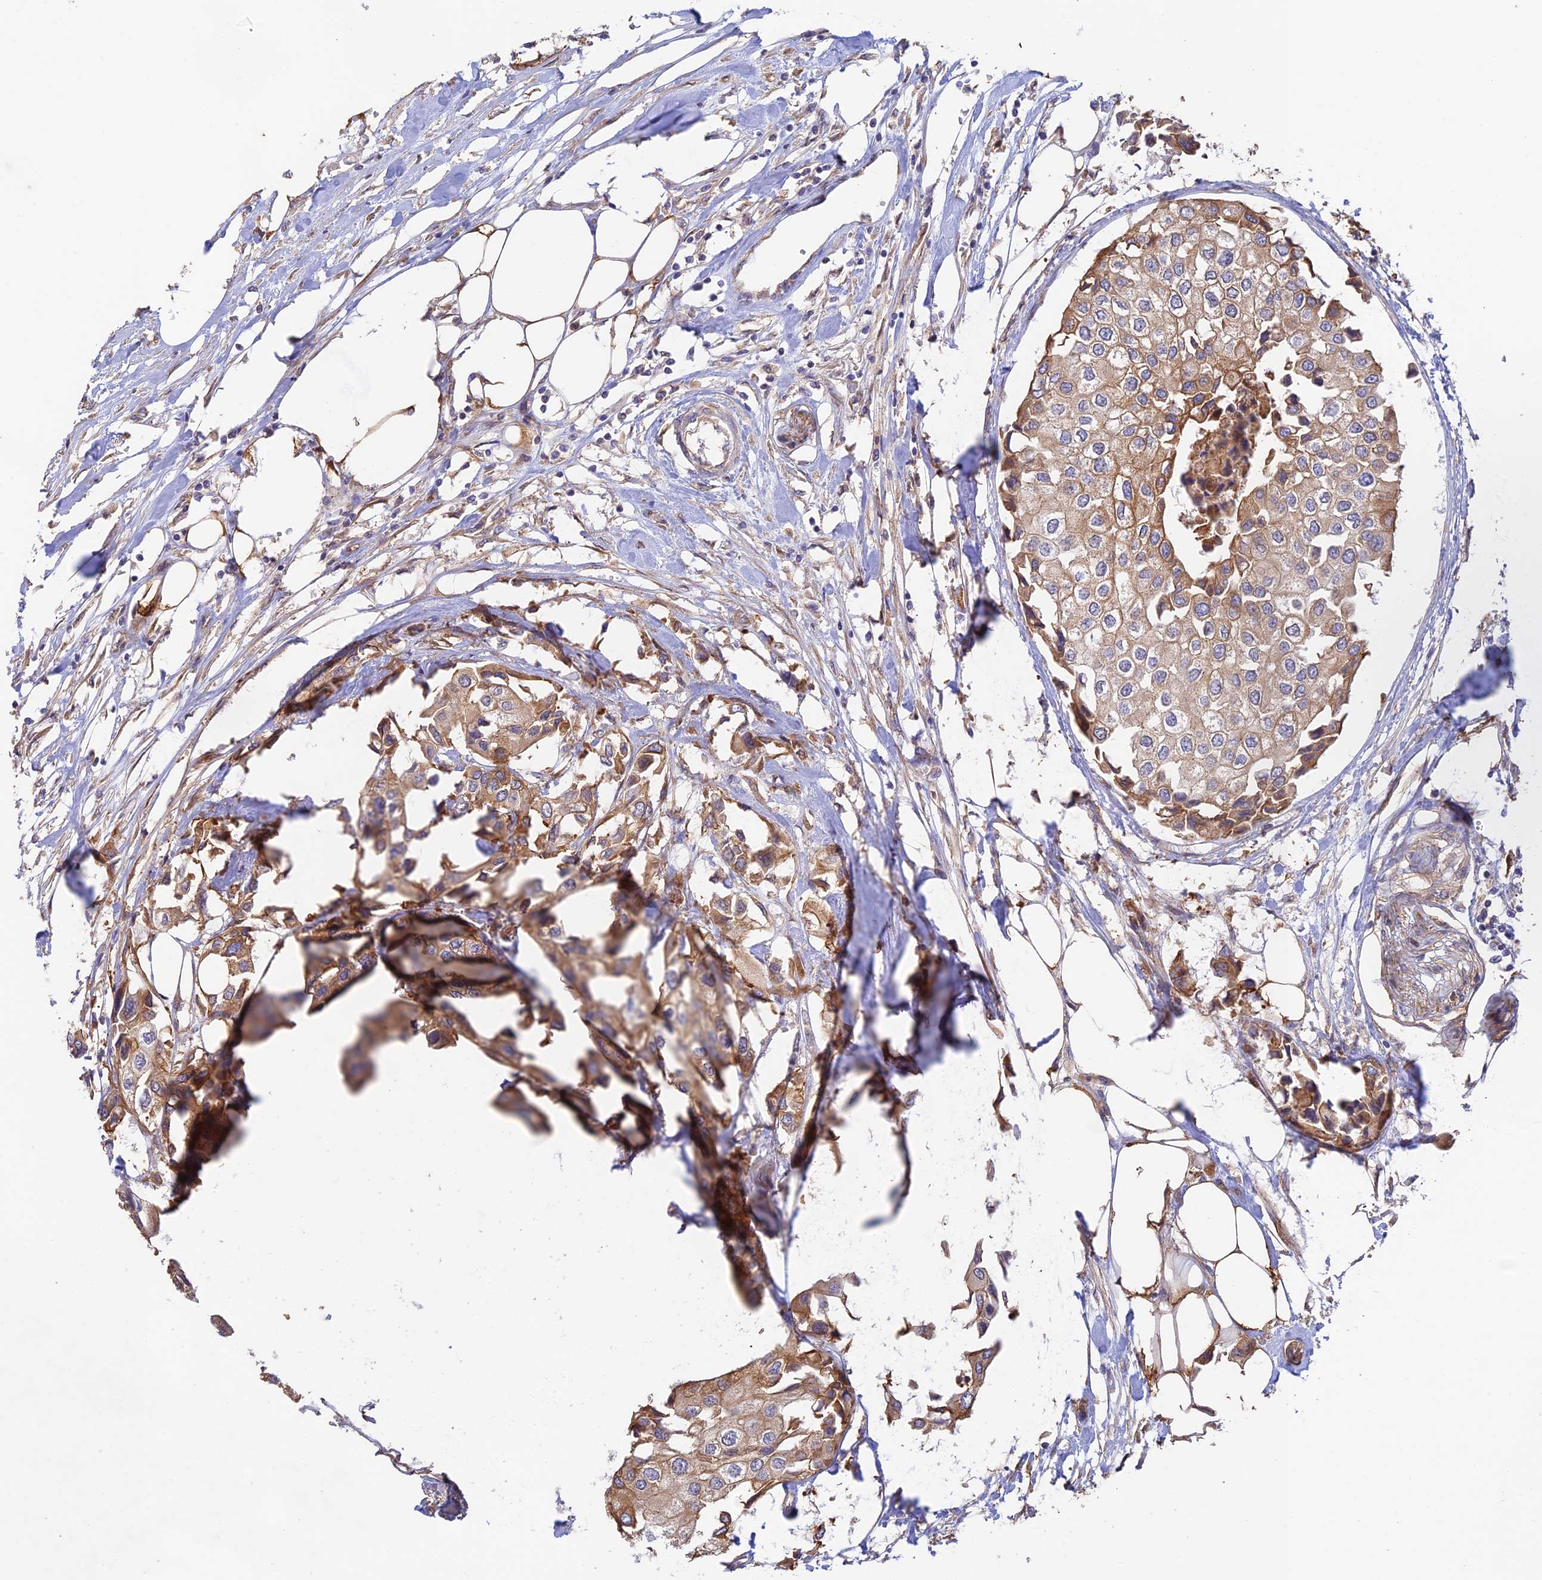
{"staining": {"intensity": "weak", "quantity": ">75%", "location": "cytoplasmic/membranous"}, "tissue": "urothelial cancer", "cell_type": "Tumor cells", "image_type": "cancer", "snomed": [{"axis": "morphology", "description": "Urothelial carcinoma, High grade"}, {"axis": "topography", "description": "Urinary bladder"}], "caption": "DAB immunohistochemical staining of high-grade urothelial carcinoma displays weak cytoplasmic/membranous protein expression in about >75% of tumor cells.", "gene": "MYO9A", "patient": {"sex": "male", "age": 64}}